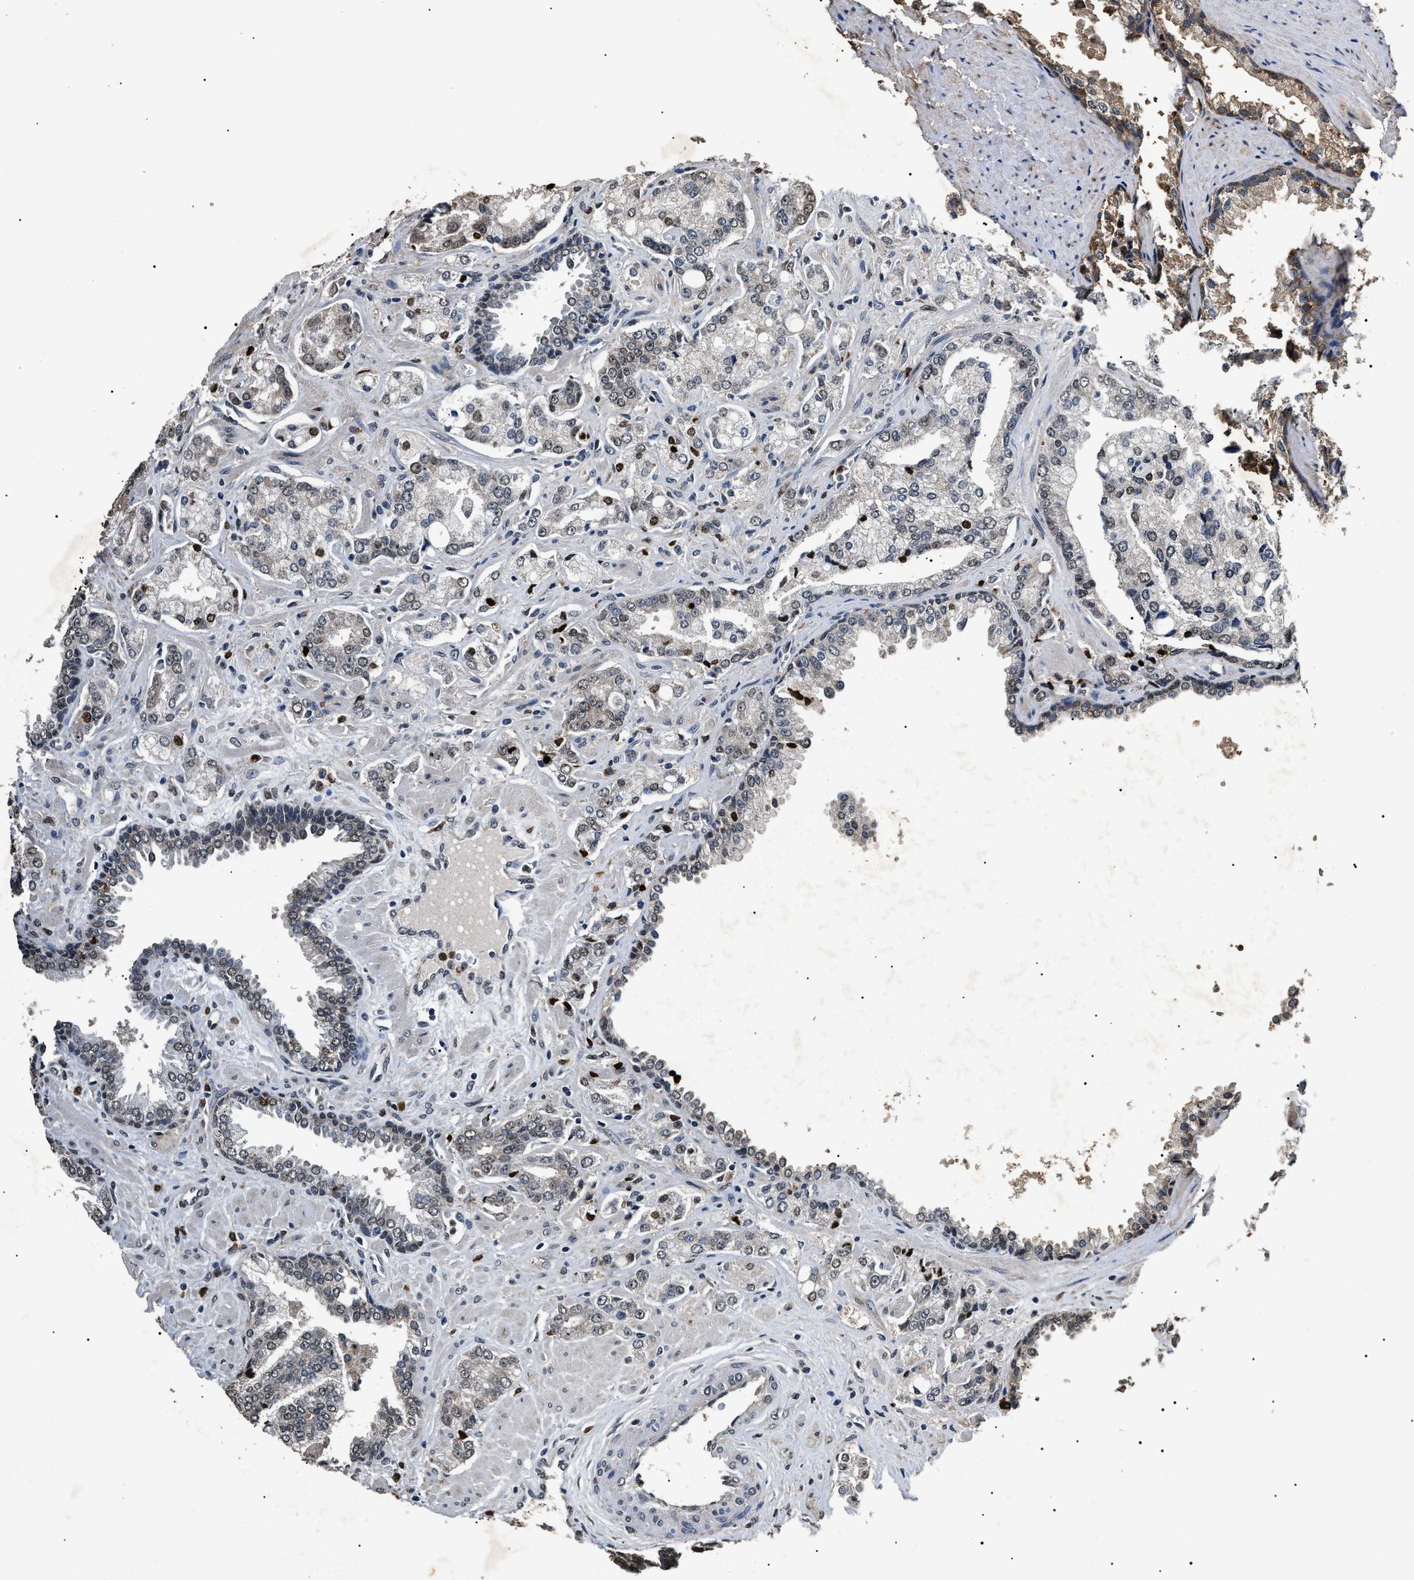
{"staining": {"intensity": "weak", "quantity": "<25%", "location": "nuclear"}, "tissue": "prostate cancer", "cell_type": "Tumor cells", "image_type": "cancer", "snomed": [{"axis": "morphology", "description": "Adenocarcinoma, High grade"}, {"axis": "topography", "description": "Prostate"}], "caption": "Immunohistochemistry of human adenocarcinoma (high-grade) (prostate) exhibits no positivity in tumor cells.", "gene": "ANP32E", "patient": {"sex": "male", "age": 67}}